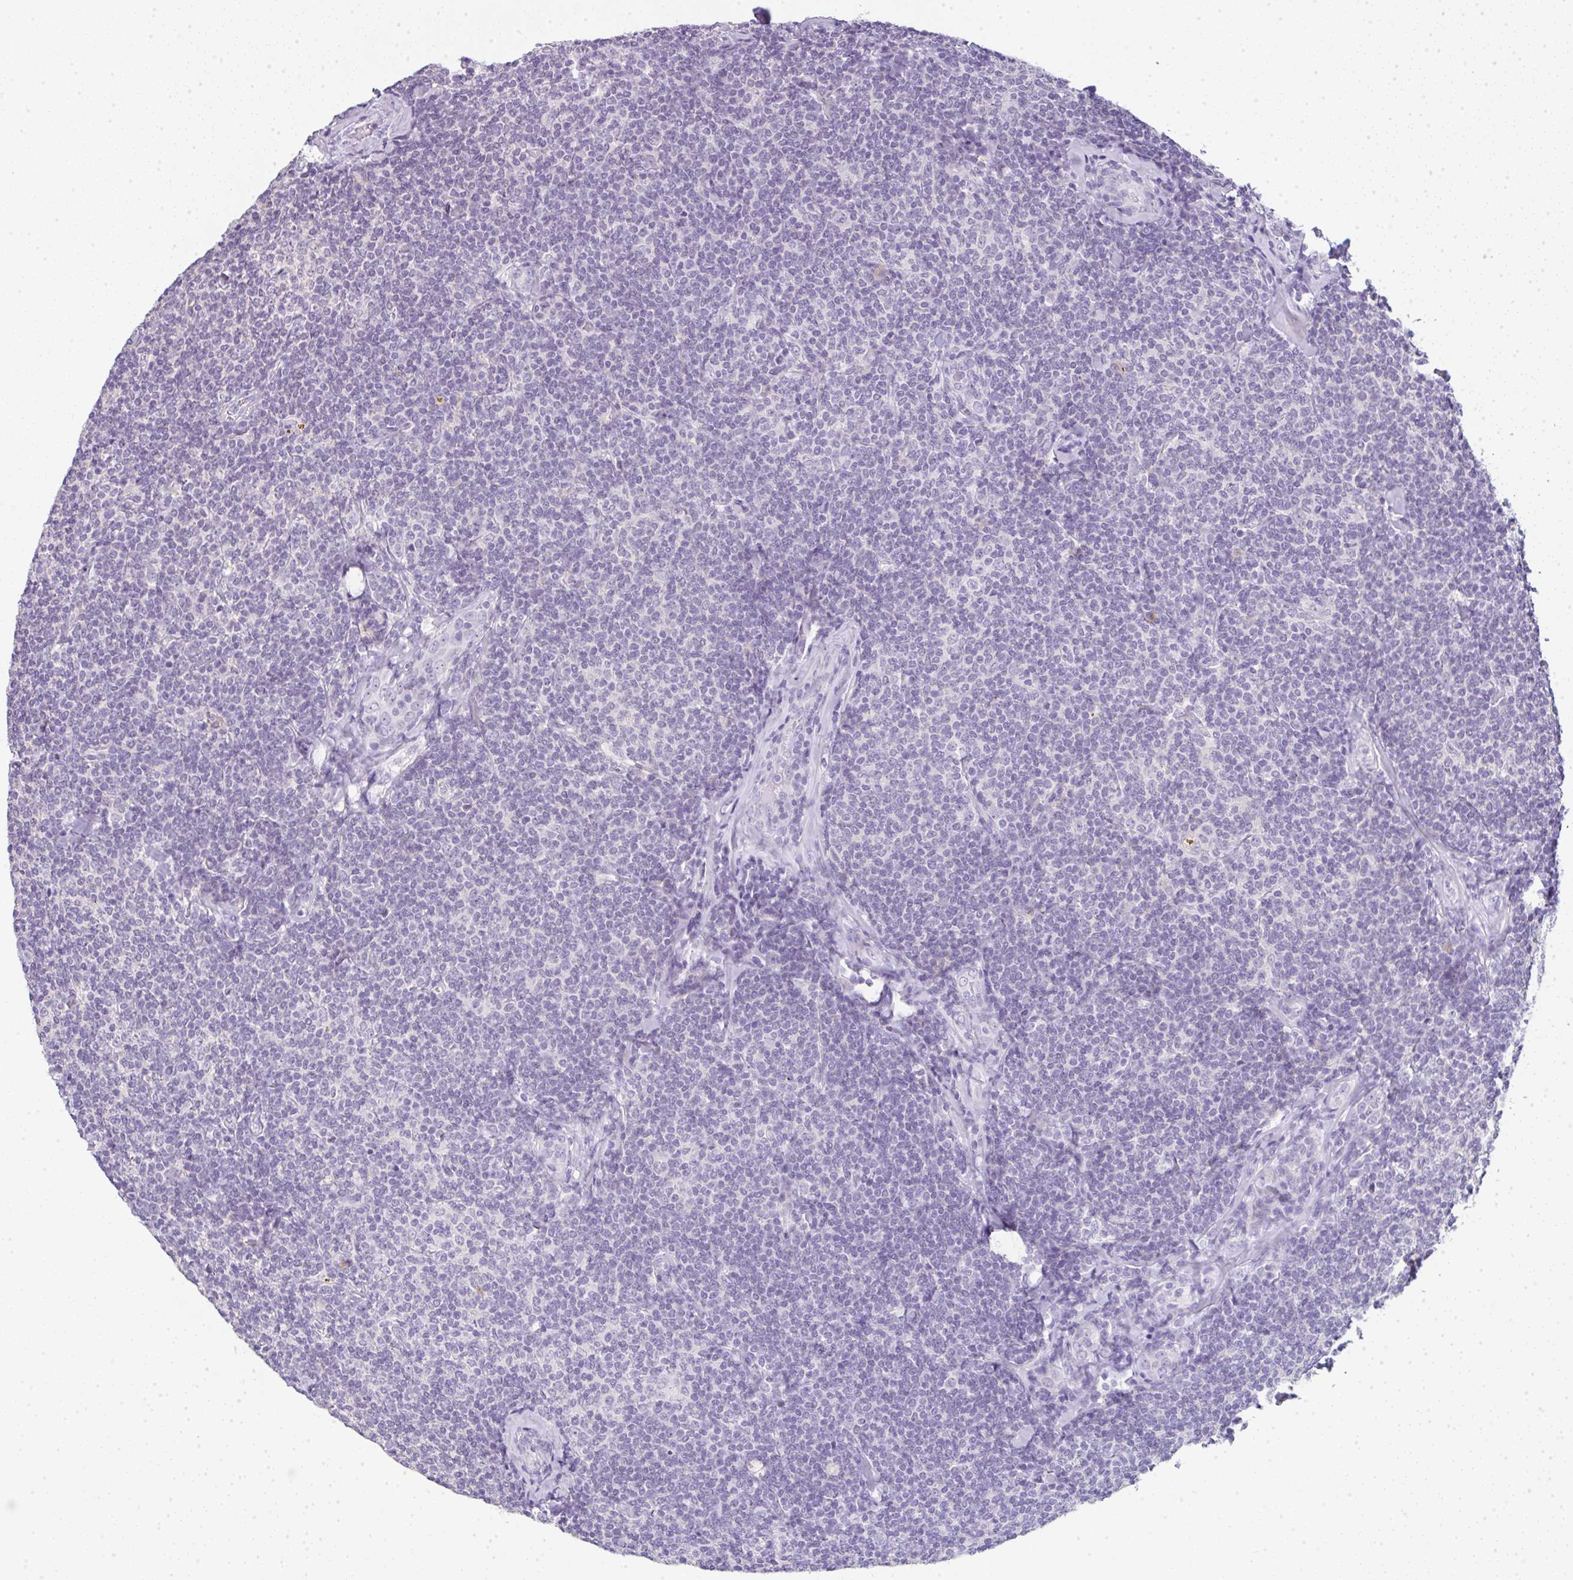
{"staining": {"intensity": "negative", "quantity": "none", "location": "none"}, "tissue": "lymphoma", "cell_type": "Tumor cells", "image_type": "cancer", "snomed": [{"axis": "morphology", "description": "Malignant lymphoma, non-Hodgkin's type, Low grade"}, {"axis": "topography", "description": "Lymph node"}], "caption": "Tumor cells are negative for brown protein staining in lymphoma.", "gene": "LPAR4", "patient": {"sex": "female", "age": 56}}